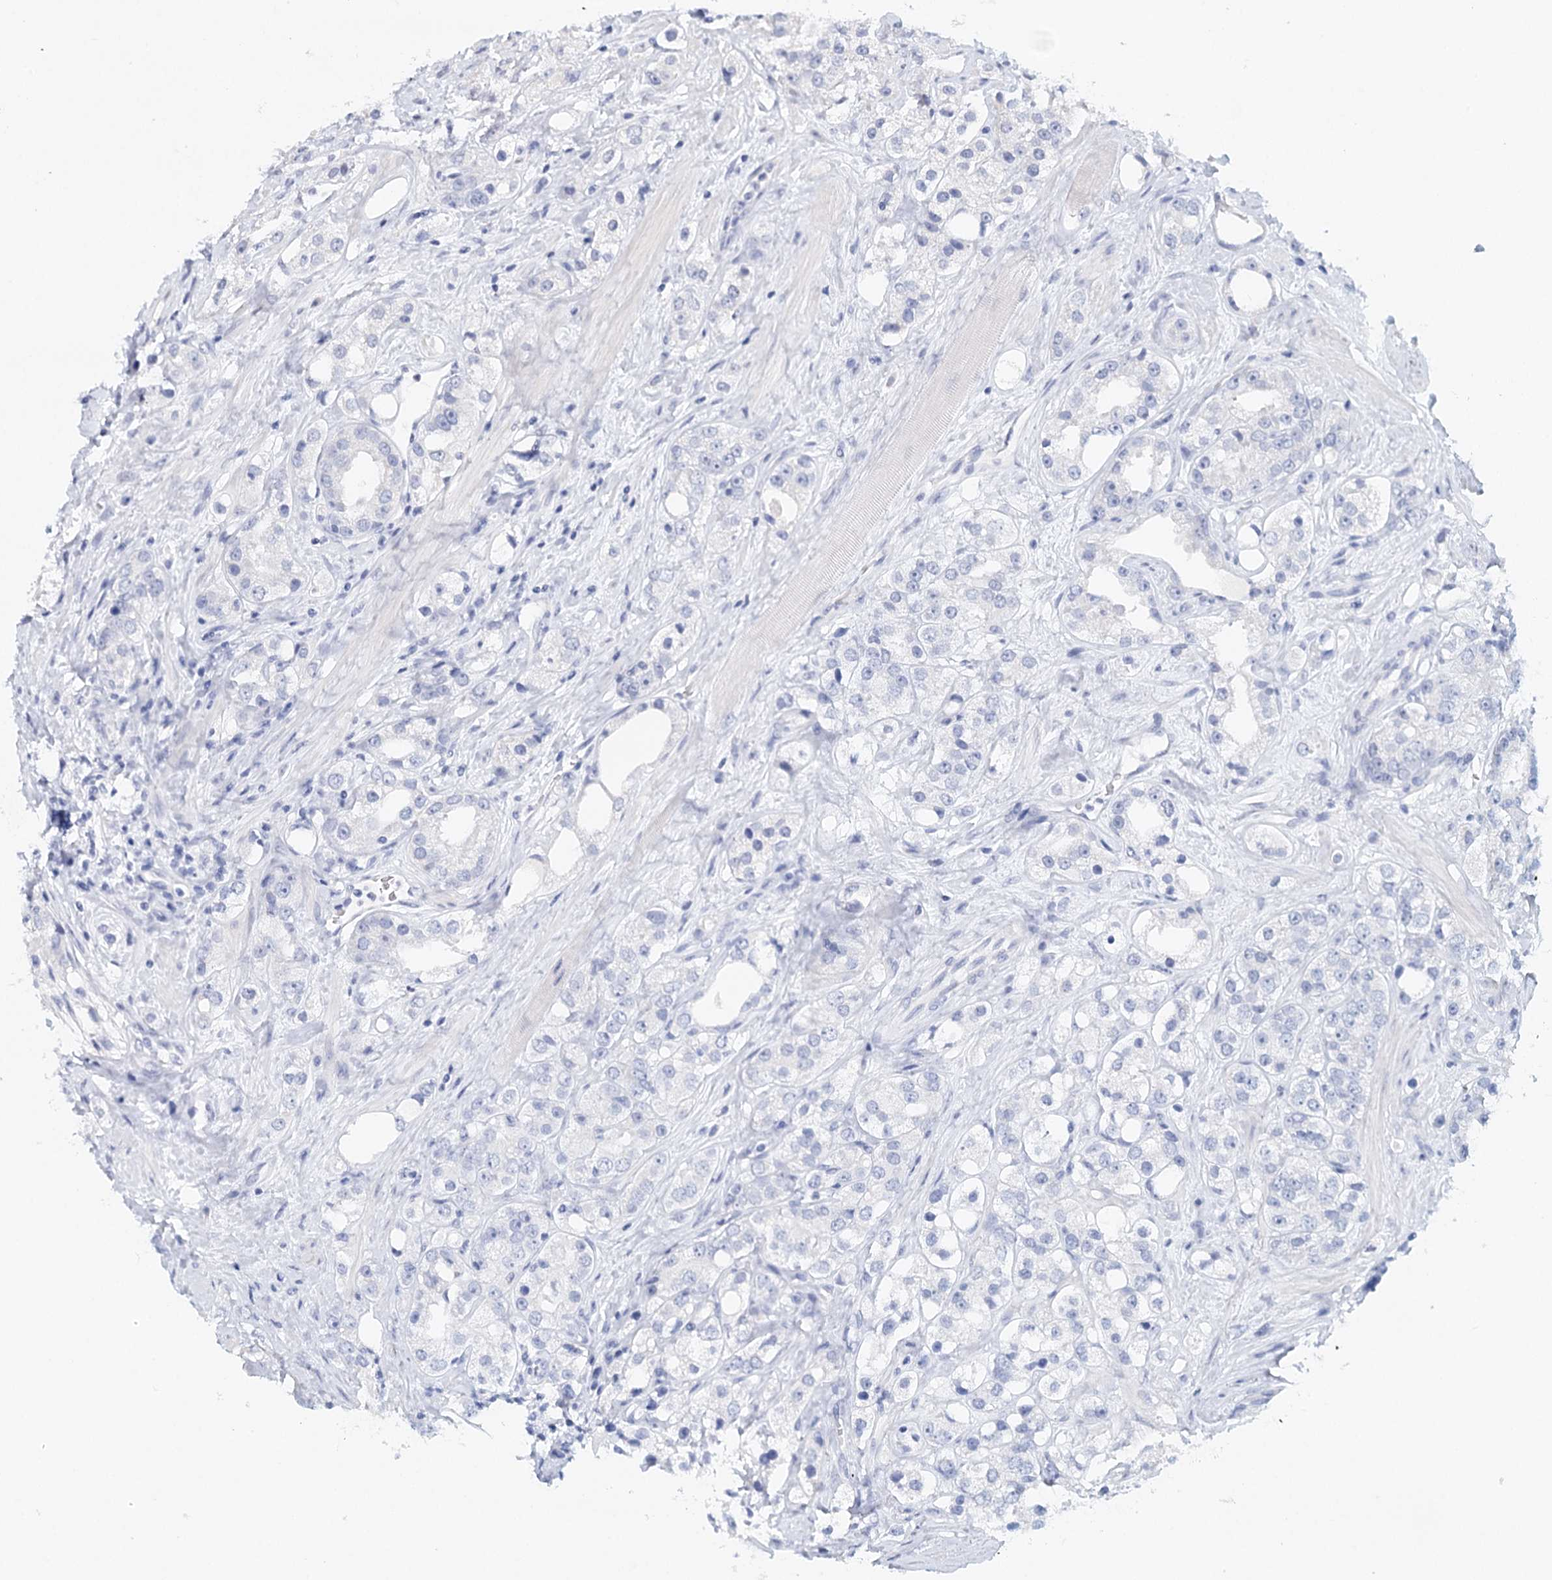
{"staining": {"intensity": "negative", "quantity": "none", "location": "none"}, "tissue": "prostate cancer", "cell_type": "Tumor cells", "image_type": "cancer", "snomed": [{"axis": "morphology", "description": "Adenocarcinoma, NOS"}, {"axis": "topography", "description": "Prostate"}], "caption": "DAB (3,3'-diaminobenzidine) immunohistochemical staining of human prostate adenocarcinoma reveals no significant staining in tumor cells.", "gene": "HSPA4L", "patient": {"sex": "male", "age": 79}}